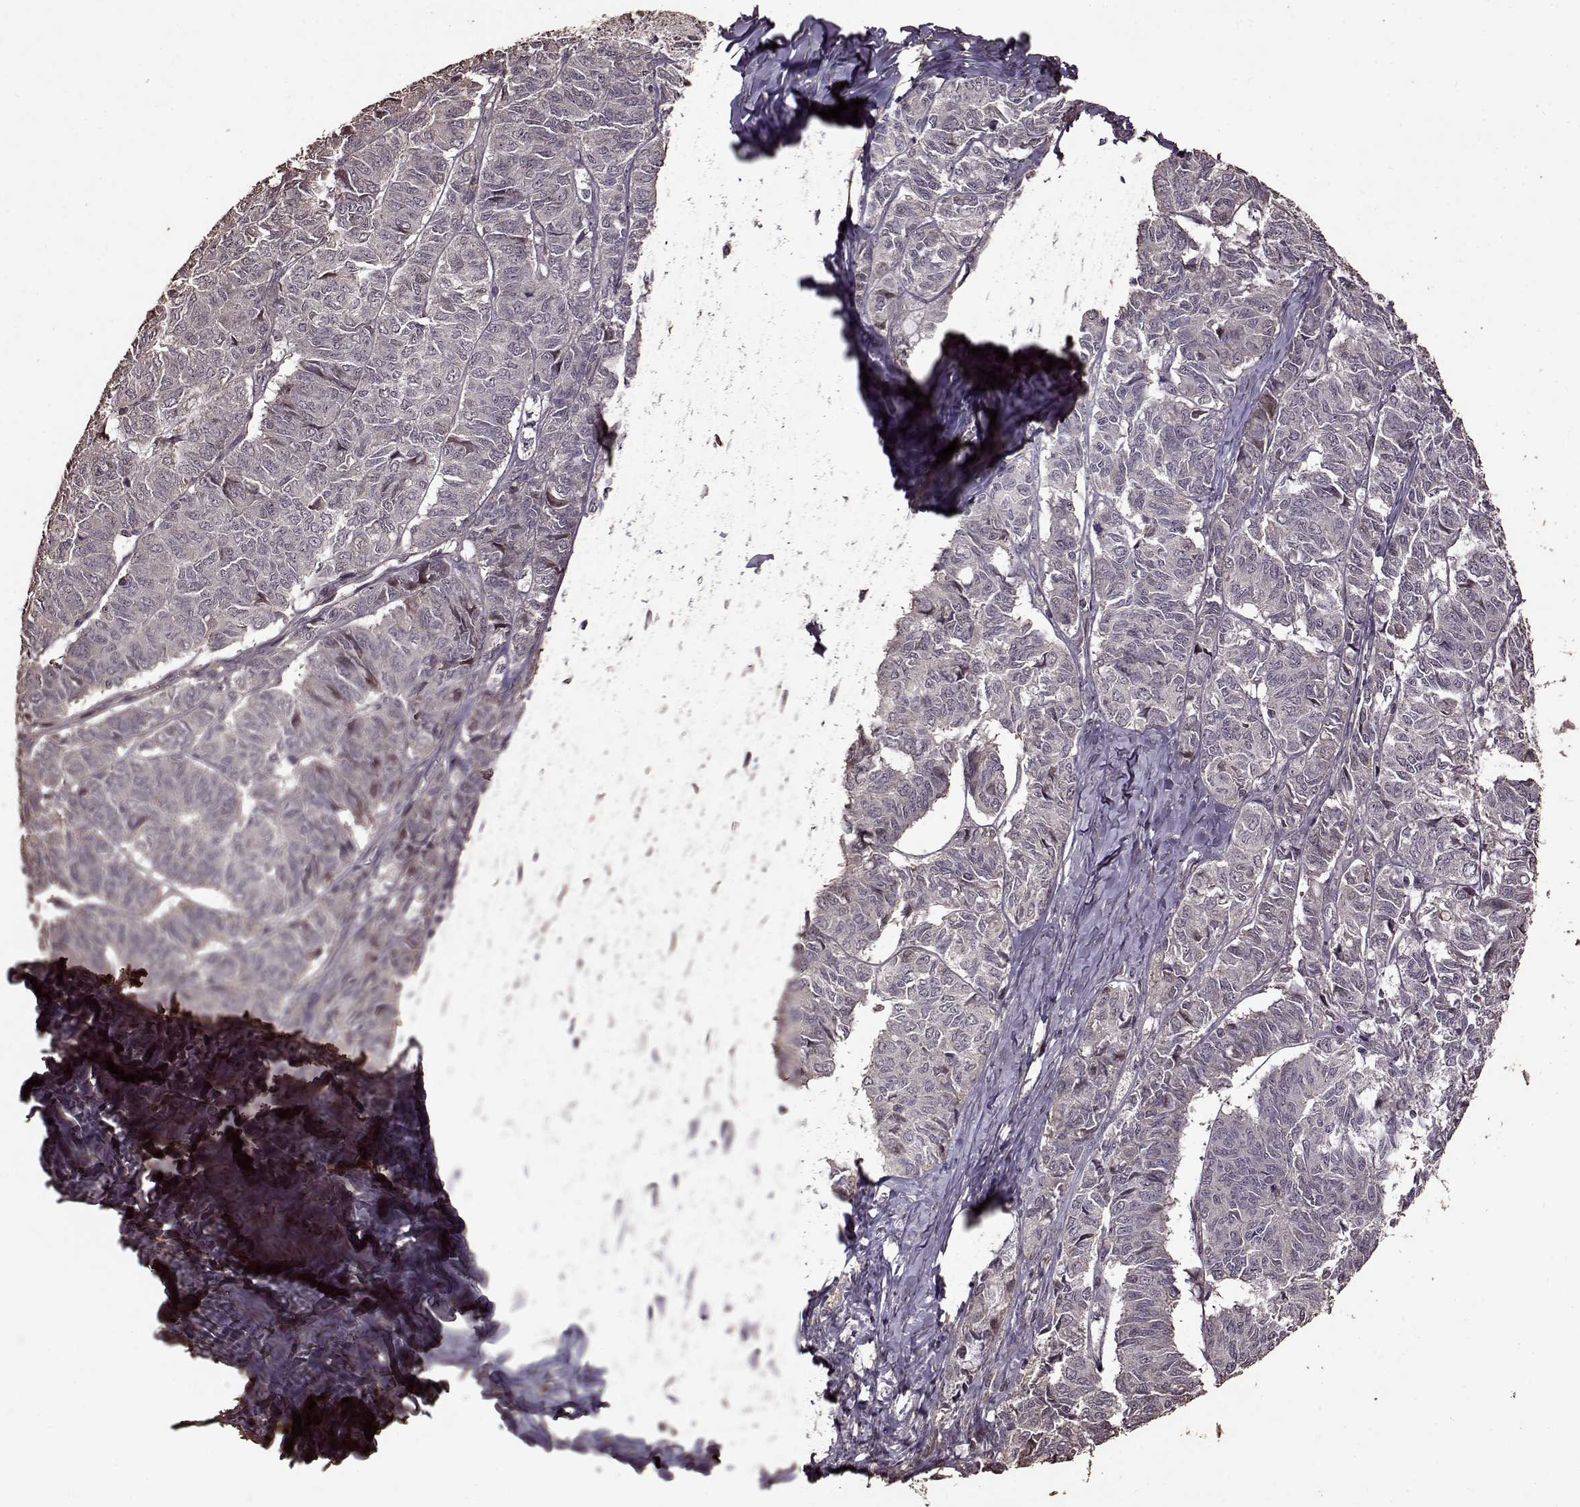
{"staining": {"intensity": "negative", "quantity": "none", "location": "none"}, "tissue": "ovarian cancer", "cell_type": "Tumor cells", "image_type": "cancer", "snomed": [{"axis": "morphology", "description": "Carcinoma, endometroid"}, {"axis": "topography", "description": "Ovary"}], "caption": "An immunohistochemistry (IHC) photomicrograph of endometroid carcinoma (ovarian) is shown. There is no staining in tumor cells of endometroid carcinoma (ovarian).", "gene": "FBXW11", "patient": {"sex": "female", "age": 80}}